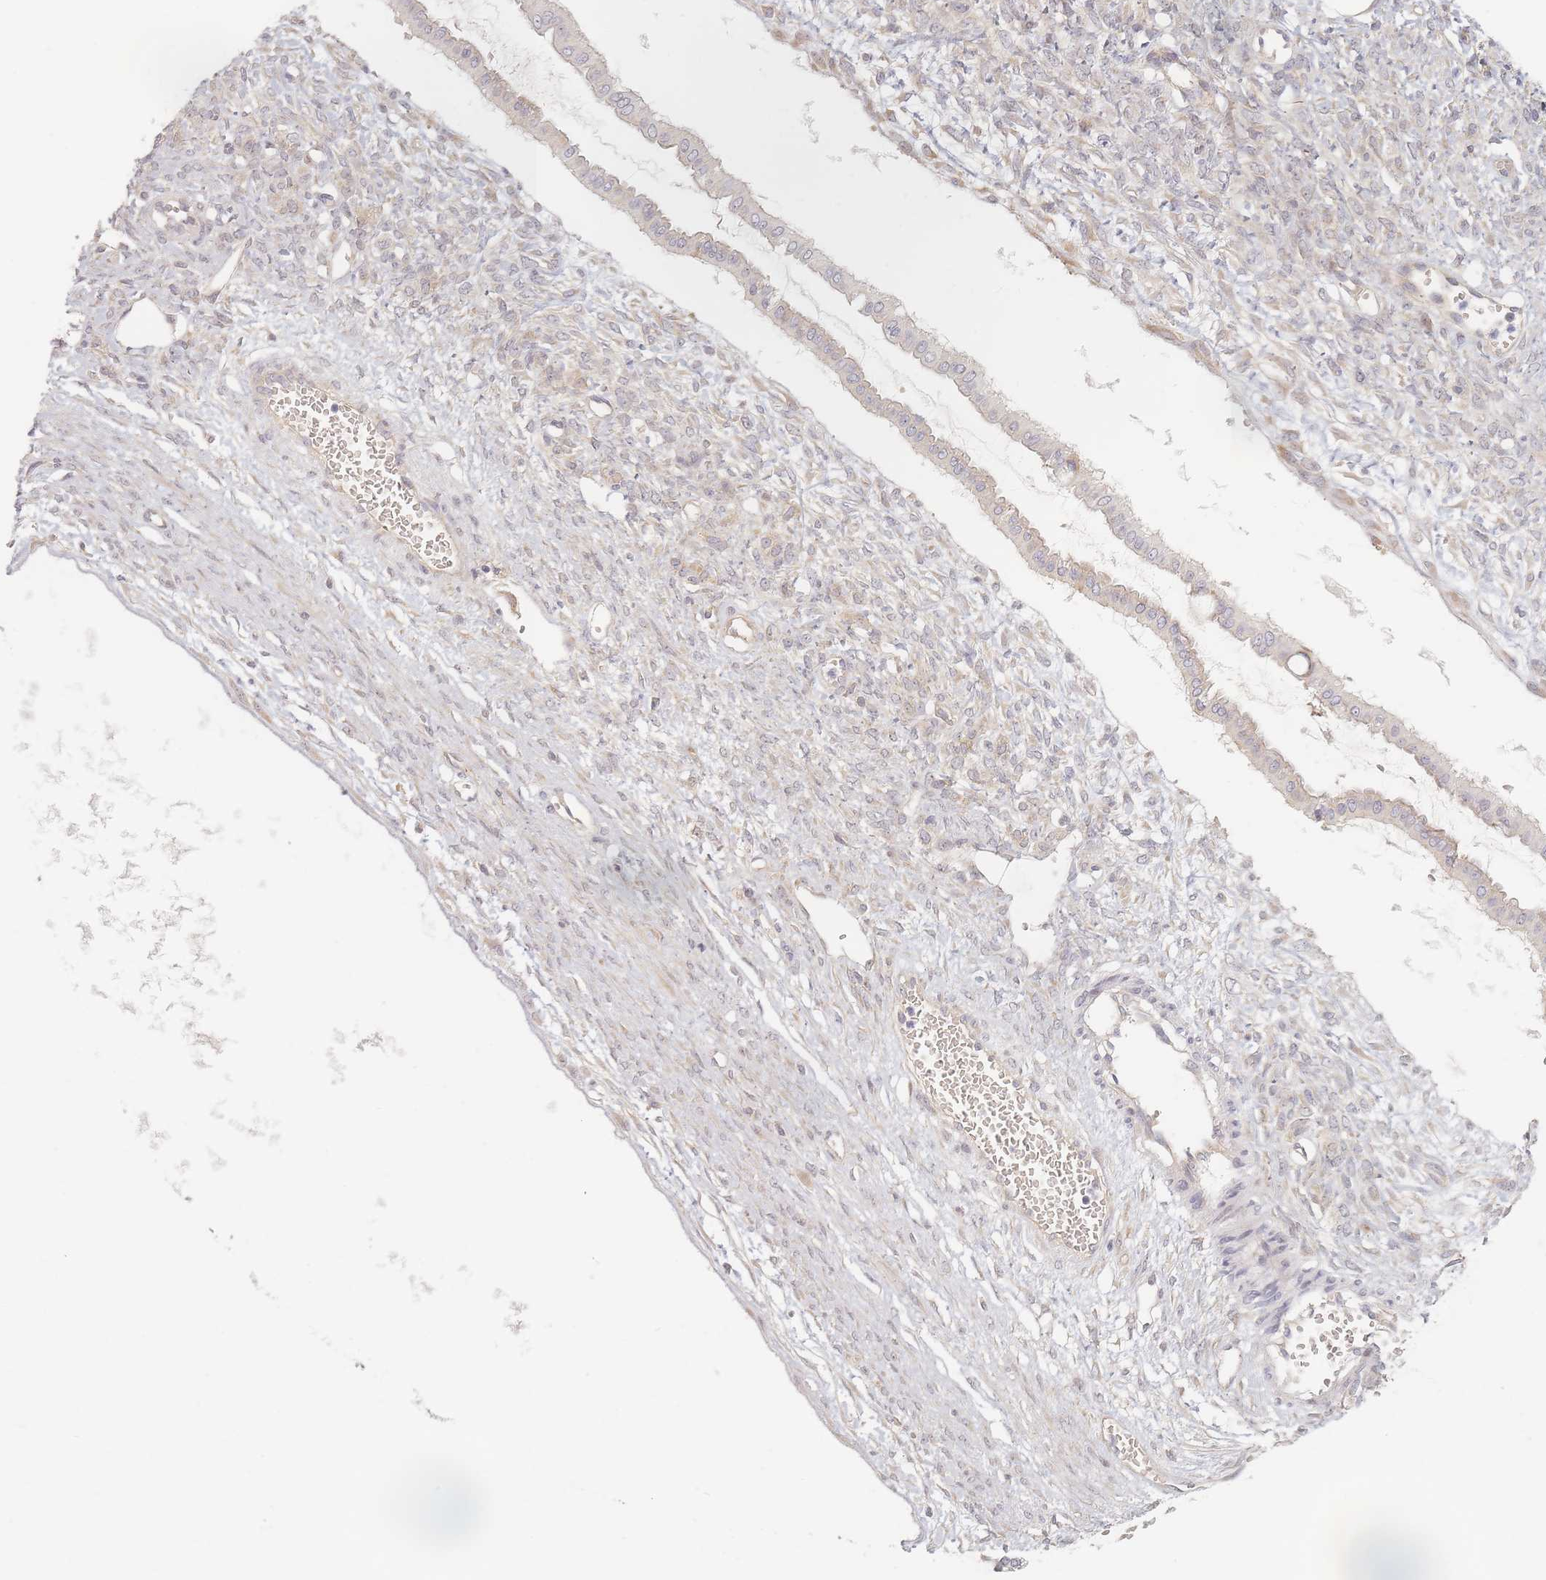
{"staining": {"intensity": "weak", "quantity": "25%-75%", "location": "cytoplasmic/membranous"}, "tissue": "ovarian cancer", "cell_type": "Tumor cells", "image_type": "cancer", "snomed": [{"axis": "morphology", "description": "Cystadenocarcinoma, mucinous, NOS"}, {"axis": "topography", "description": "Ovary"}], "caption": "Protein expression analysis of ovarian cancer displays weak cytoplasmic/membranous positivity in approximately 25%-75% of tumor cells.", "gene": "ZKSCAN7", "patient": {"sex": "female", "age": 73}}